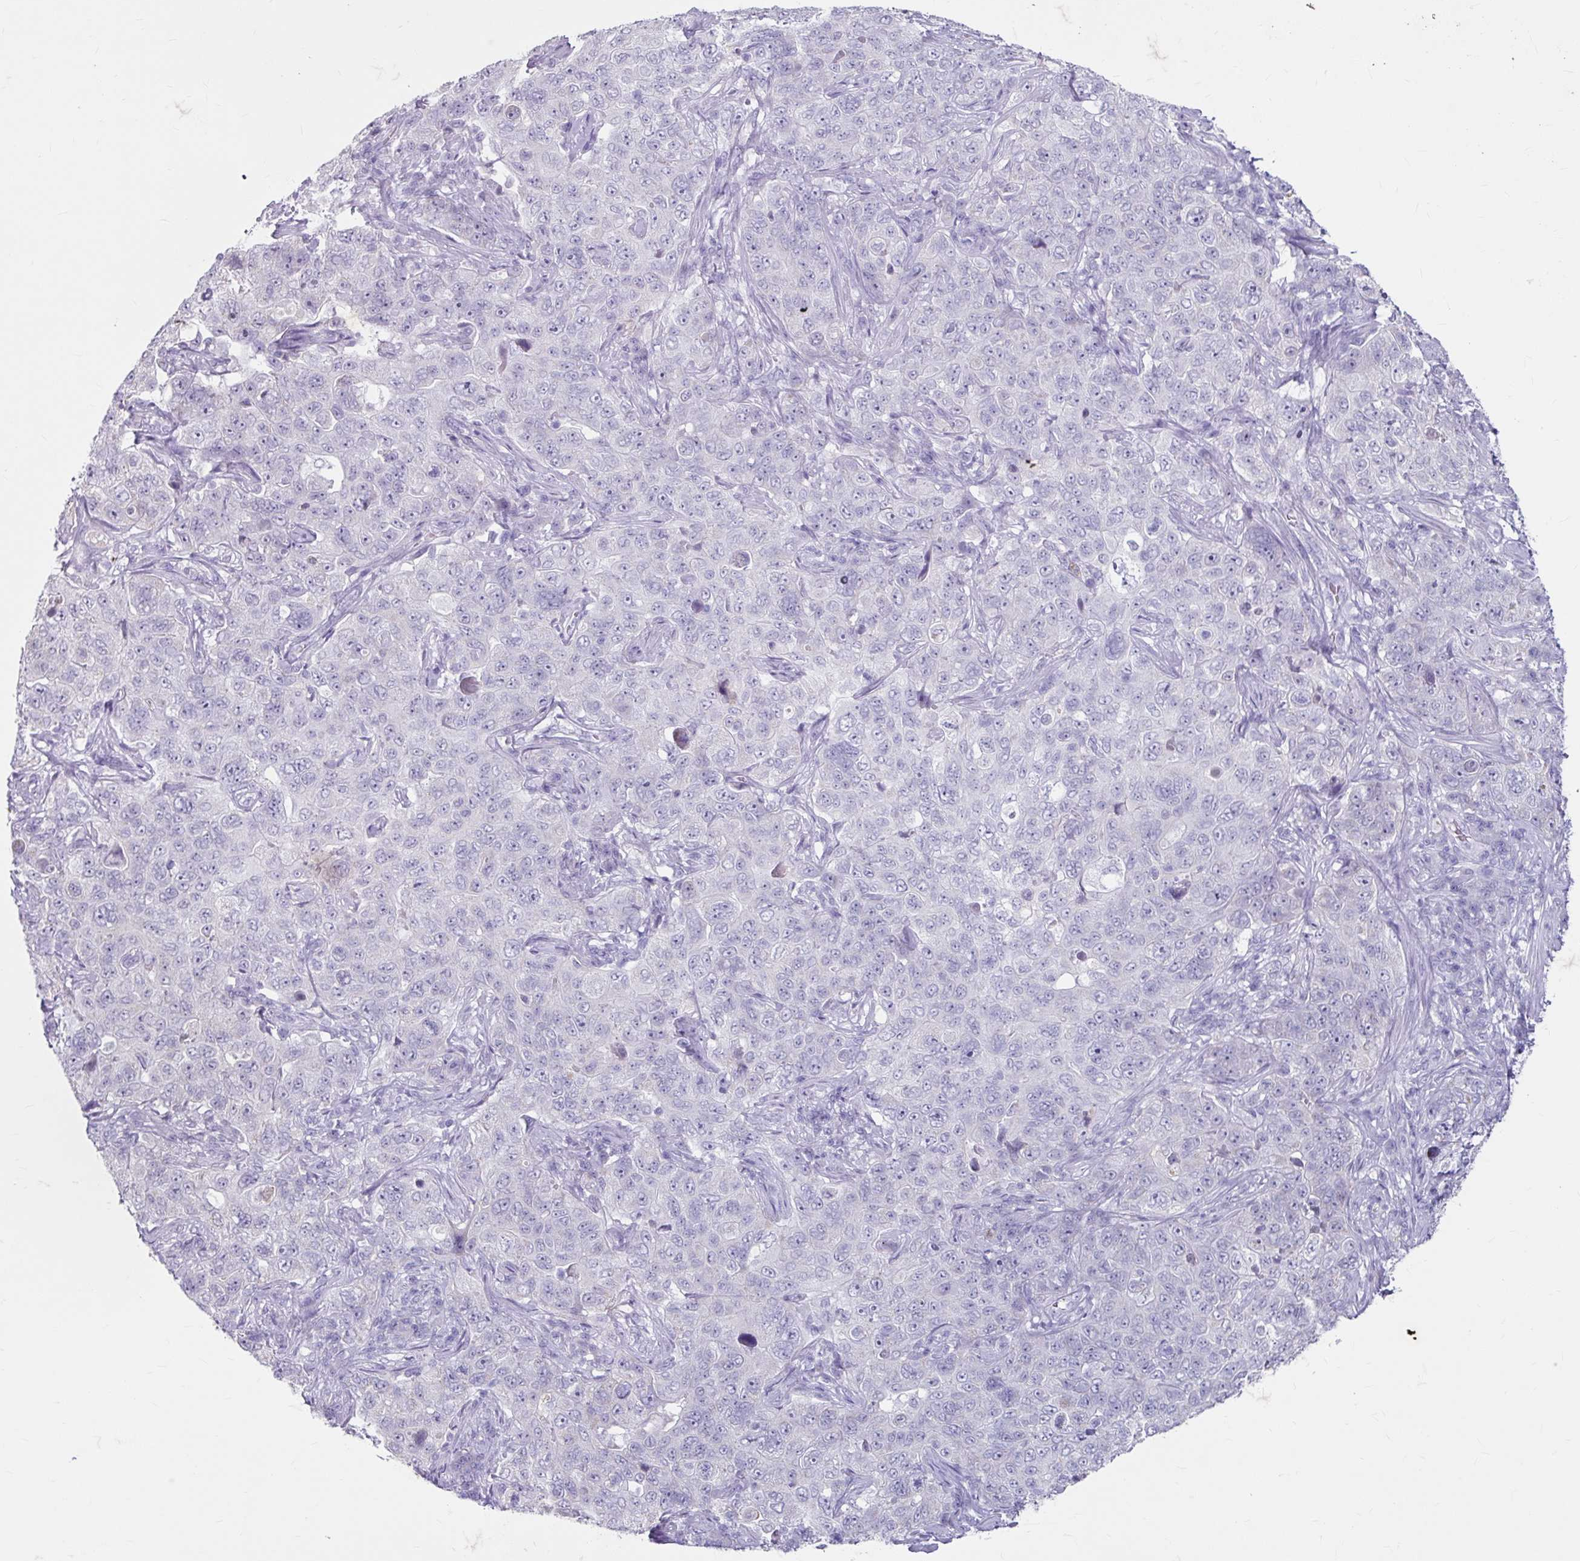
{"staining": {"intensity": "negative", "quantity": "none", "location": "none"}, "tissue": "pancreatic cancer", "cell_type": "Tumor cells", "image_type": "cancer", "snomed": [{"axis": "morphology", "description": "Adenocarcinoma, NOS"}, {"axis": "topography", "description": "Pancreas"}], "caption": "Micrograph shows no protein expression in tumor cells of adenocarcinoma (pancreatic) tissue.", "gene": "ANKRD1", "patient": {"sex": "male", "age": 68}}